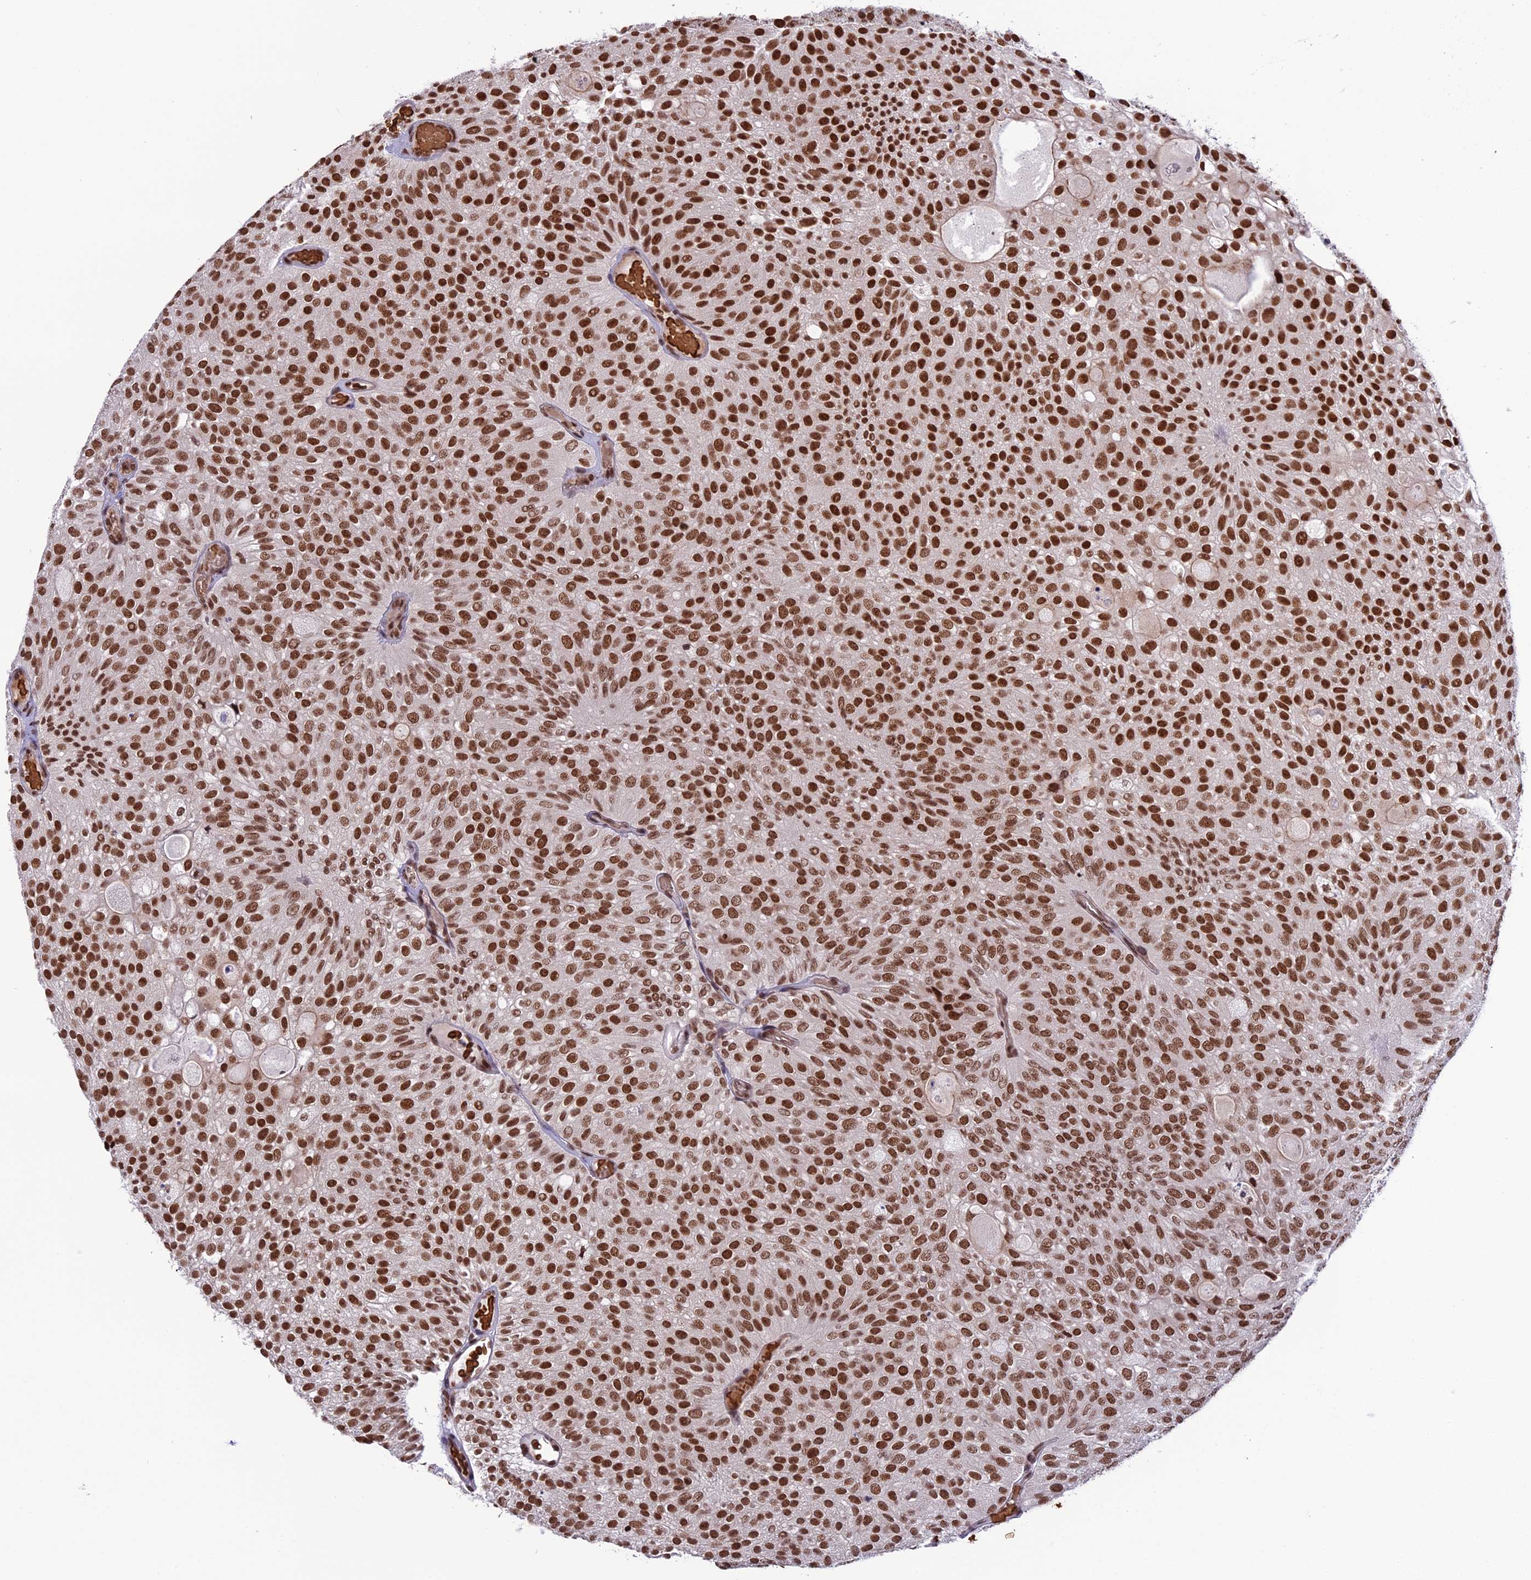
{"staining": {"intensity": "moderate", "quantity": ">75%", "location": "nuclear"}, "tissue": "urothelial cancer", "cell_type": "Tumor cells", "image_type": "cancer", "snomed": [{"axis": "morphology", "description": "Urothelial carcinoma, Low grade"}, {"axis": "topography", "description": "Urinary bladder"}], "caption": "This histopathology image exhibits immunohistochemistry staining of human urothelial cancer, with medium moderate nuclear positivity in approximately >75% of tumor cells.", "gene": "MPHOSPH8", "patient": {"sex": "male", "age": 78}}